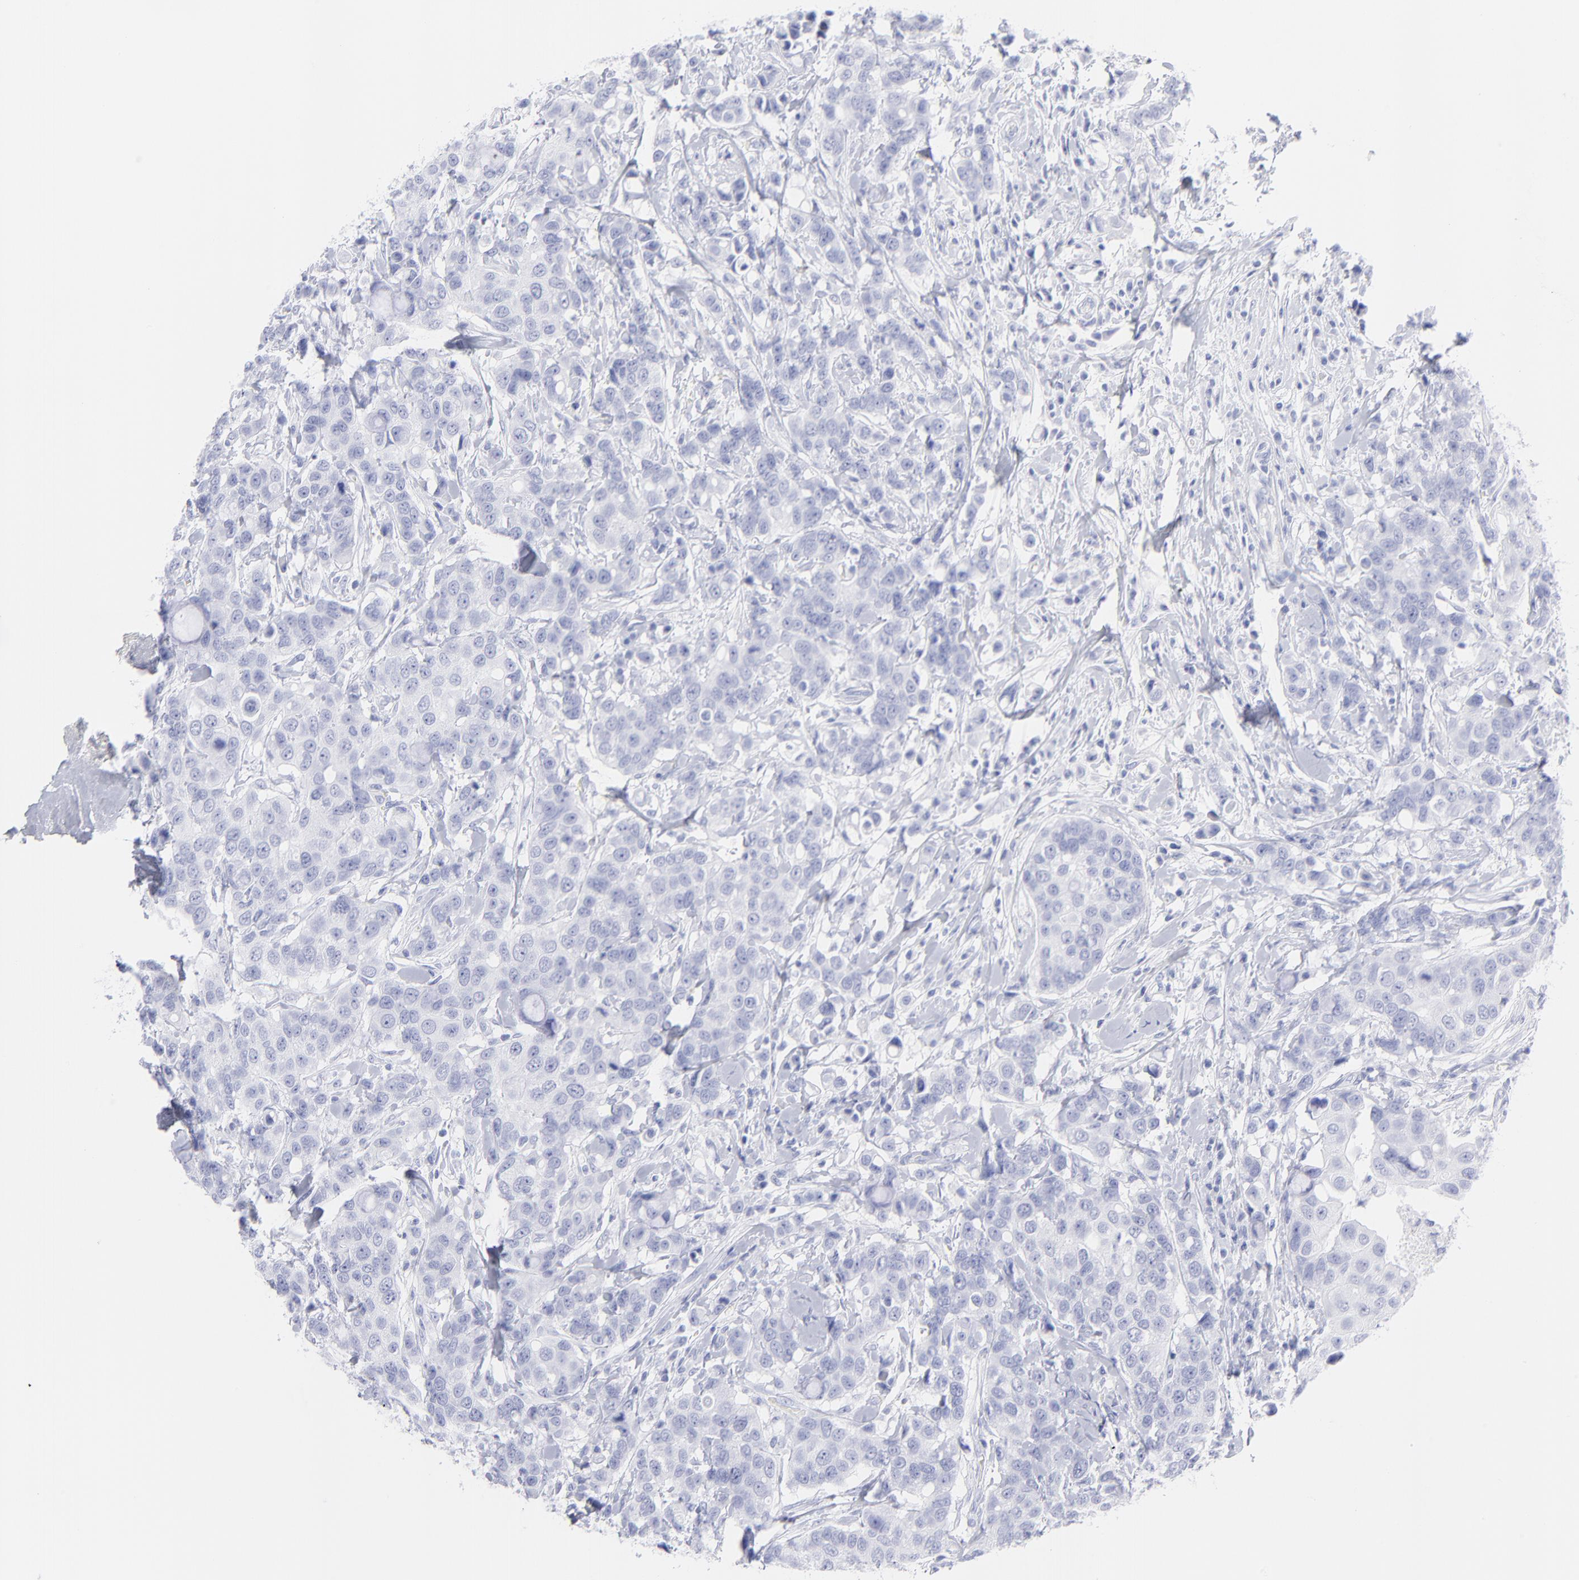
{"staining": {"intensity": "negative", "quantity": "none", "location": "none"}, "tissue": "breast cancer", "cell_type": "Tumor cells", "image_type": "cancer", "snomed": [{"axis": "morphology", "description": "Duct carcinoma"}, {"axis": "topography", "description": "Breast"}], "caption": "This is an immunohistochemistry (IHC) micrograph of human invasive ductal carcinoma (breast). There is no staining in tumor cells.", "gene": "F13B", "patient": {"sex": "female", "age": 27}}